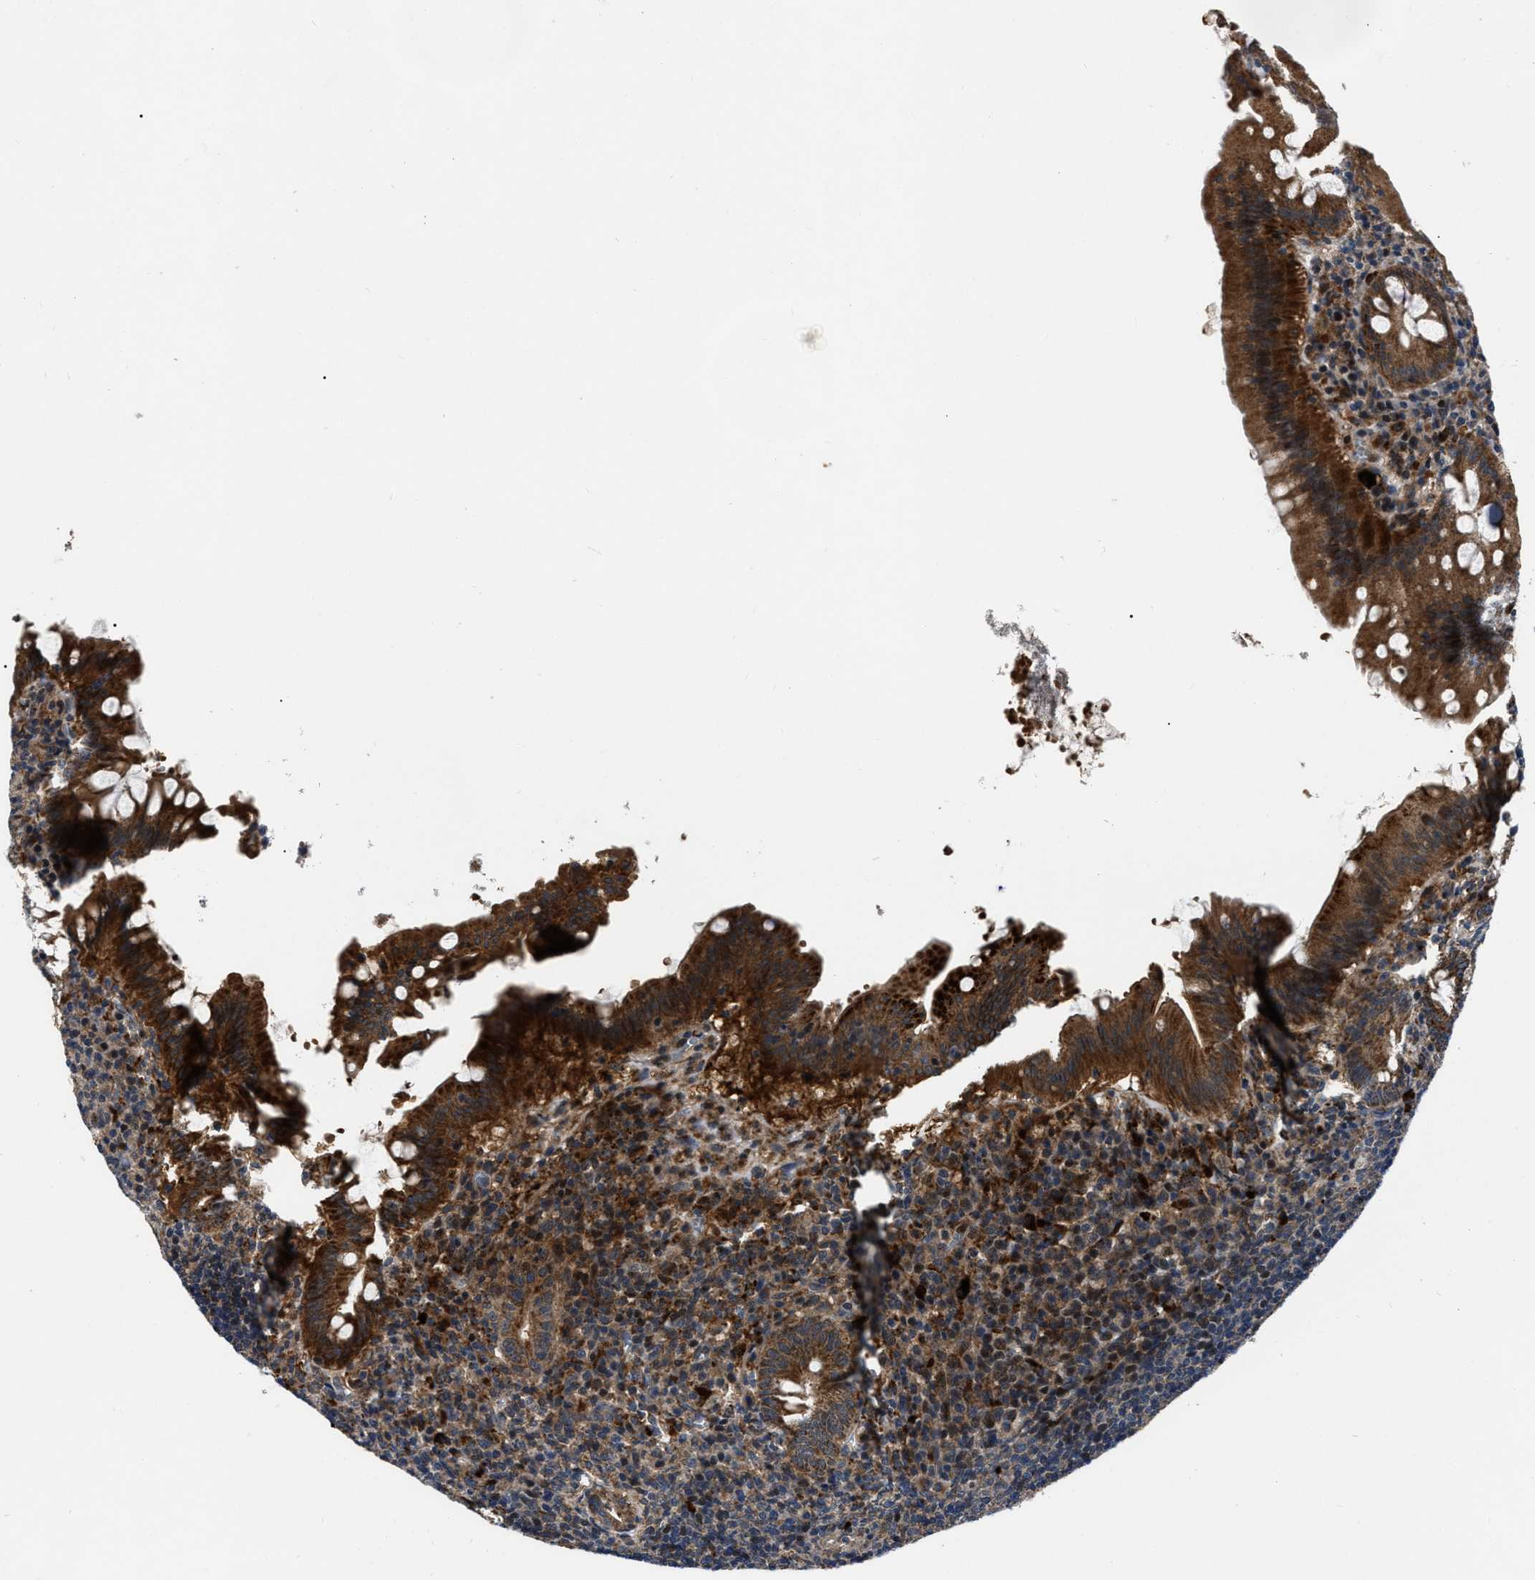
{"staining": {"intensity": "strong", "quantity": ">75%", "location": "cytoplasmic/membranous"}, "tissue": "appendix", "cell_type": "Glandular cells", "image_type": "normal", "snomed": [{"axis": "morphology", "description": "Normal tissue, NOS"}, {"axis": "topography", "description": "Appendix"}], "caption": "Protein expression analysis of unremarkable appendix reveals strong cytoplasmic/membranous staining in about >75% of glandular cells. (DAB (3,3'-diaminobenzidine) IHC with brightfield microscopy, high magnification).", "gene": "PPWD1", "patient": {"sex": "male", "age": 56}}